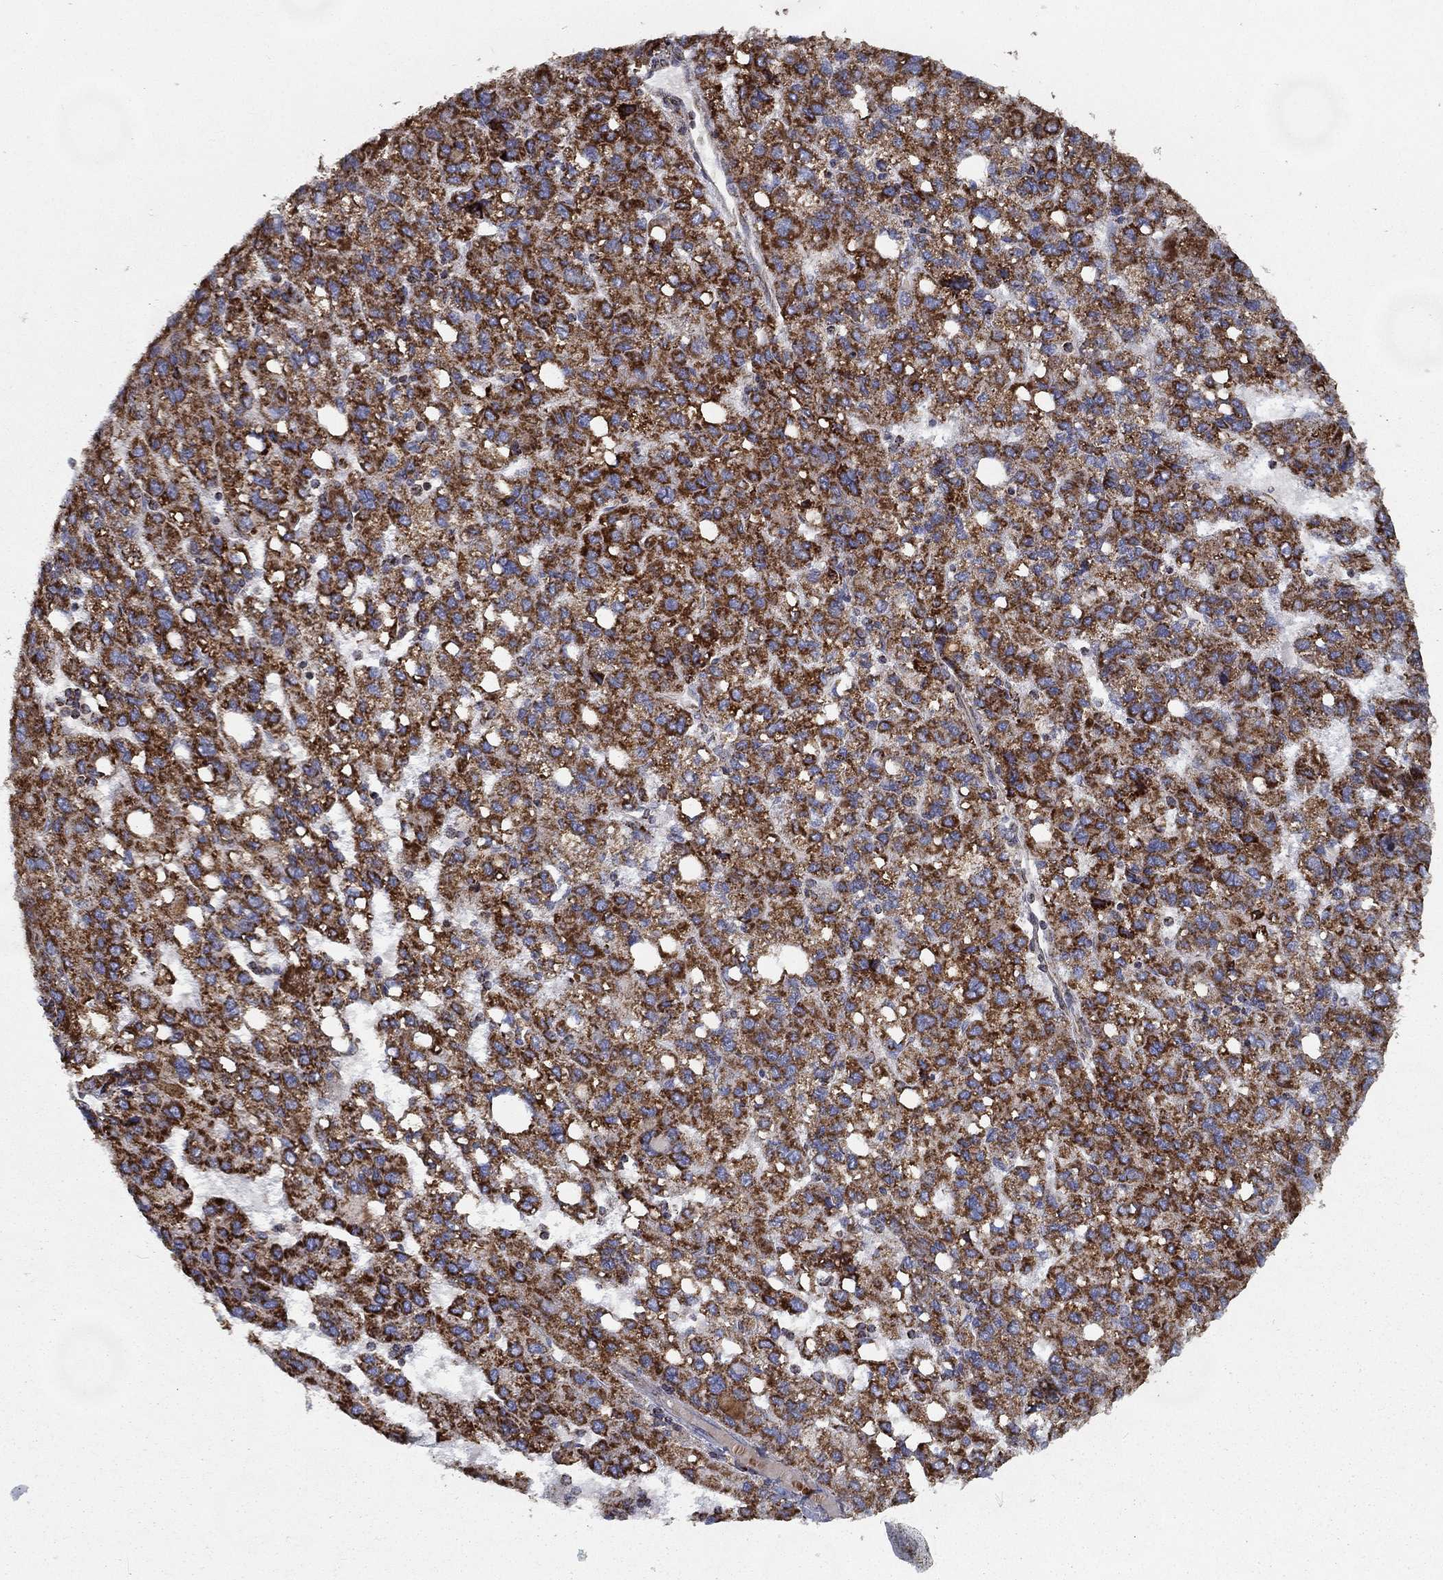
{"staining": {"intensity": "strong", "quantity": ">75%", "location": "cytoplasmic/membranous"}, "tissue": "liver cancer", "cell_type": "Tumor cells", "image_type": "cancer", "snomed": [{"axis": "morphology", "description": "Carcinoma, Hepatocellular, NOS"}, {"axis": "topography", "description": "Liver"}], "caption": "An image showing strong cytoplasmic/membranous expression in about >75% of tumor cells in liver cancer, as visualized by brown immunohistochemical staining.", "gene": "MT-CYB", "patient": {"sex": "female", "age": 82}}